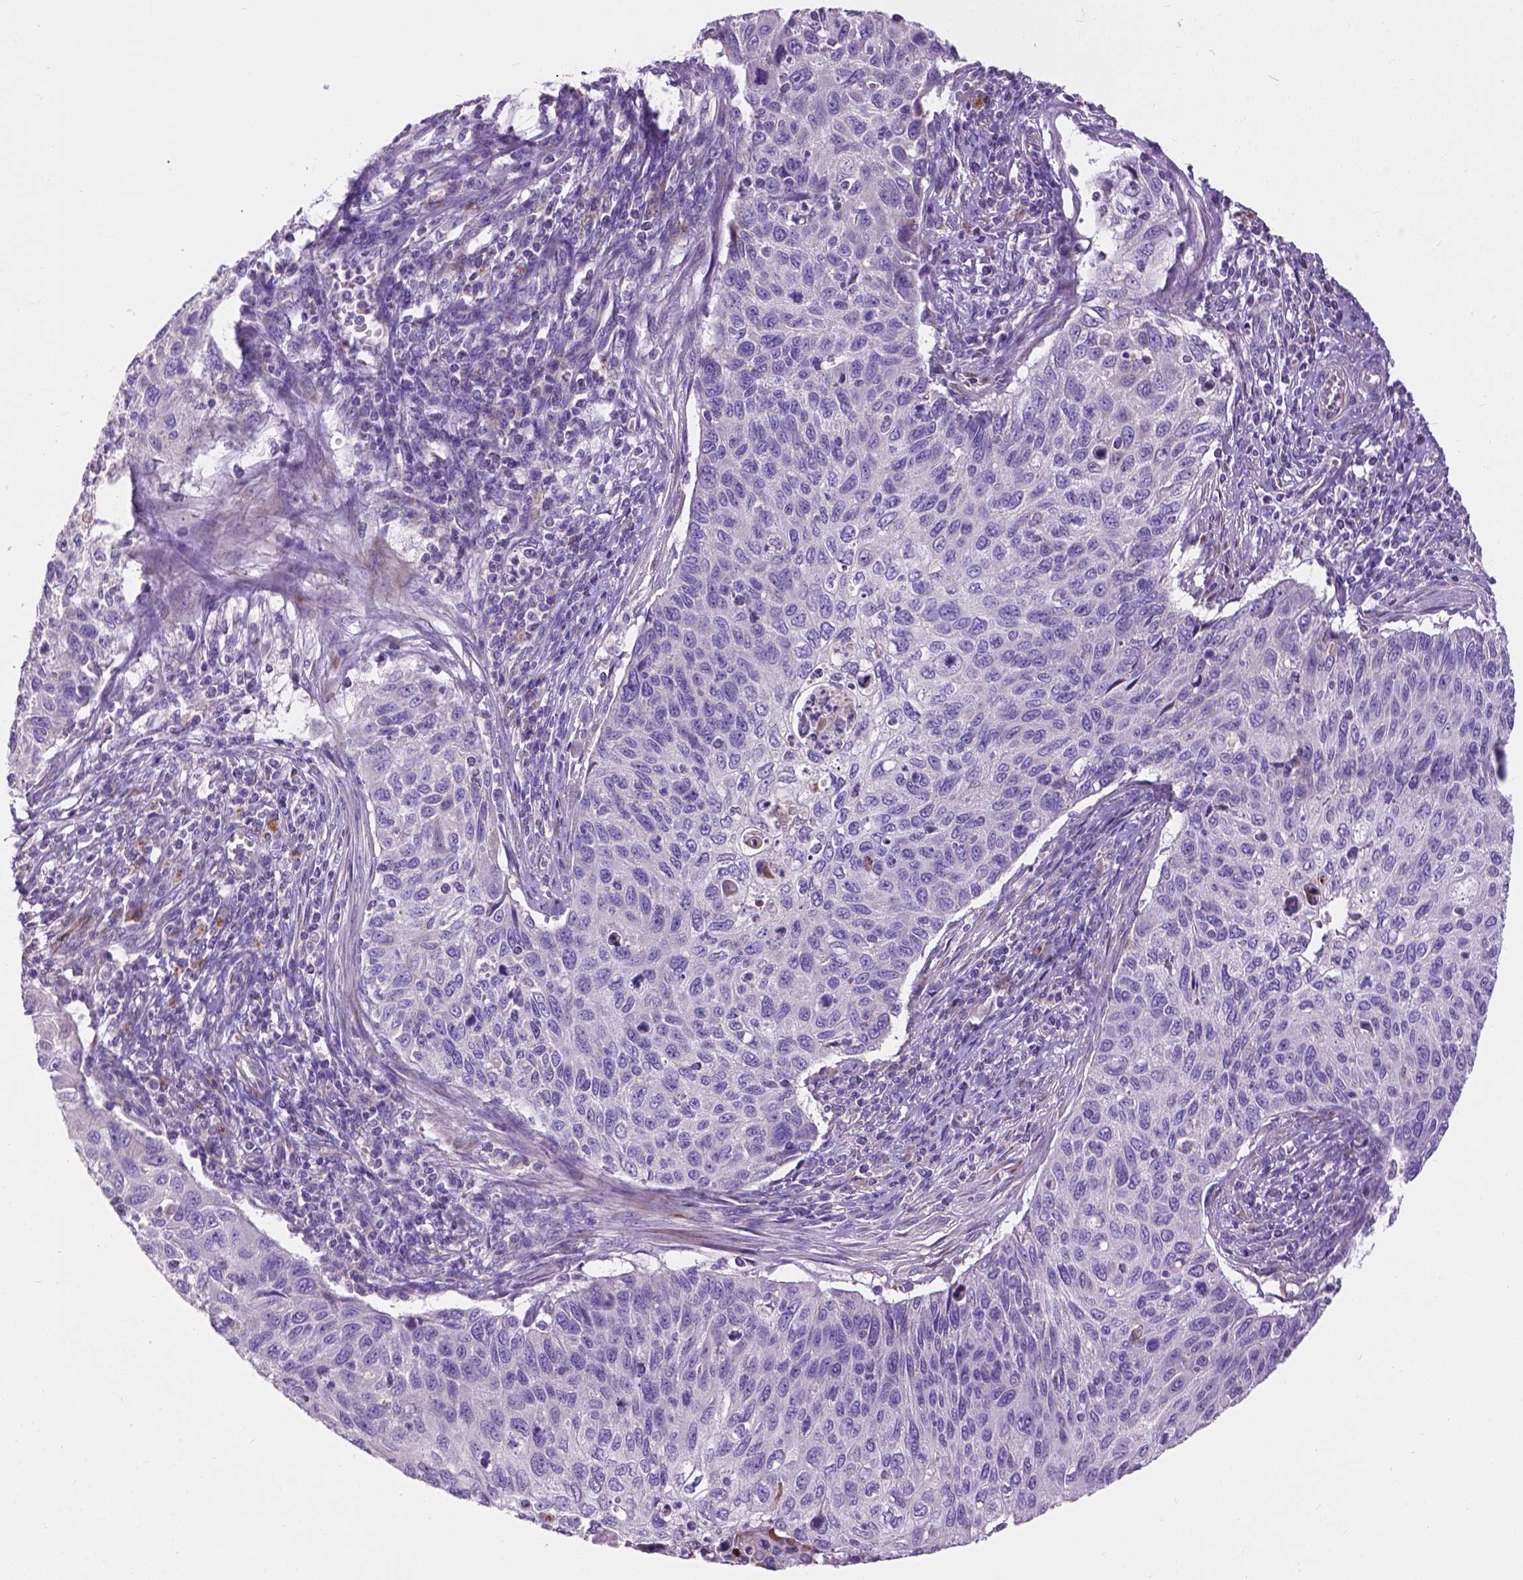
{"staining": {"intensity": "negative", "quantity": "none", "location": "none"}, "tissue": "cervical cancer", "cell_type": "Tumor cells", "image_type": "cancer", "snomed": [{"axis": "morphology", "description": "Squamous cell carcinoma, NOS"}, {"axis": "topography", "description": "Cervix"}], "caption": "Immunohistochemistry (IHC) of human squamous cell carcinoma (cervical) reveals no staining in tumor cells.", "gene": "NOXO1", "patient": {"sex": "female", "age": 70}}